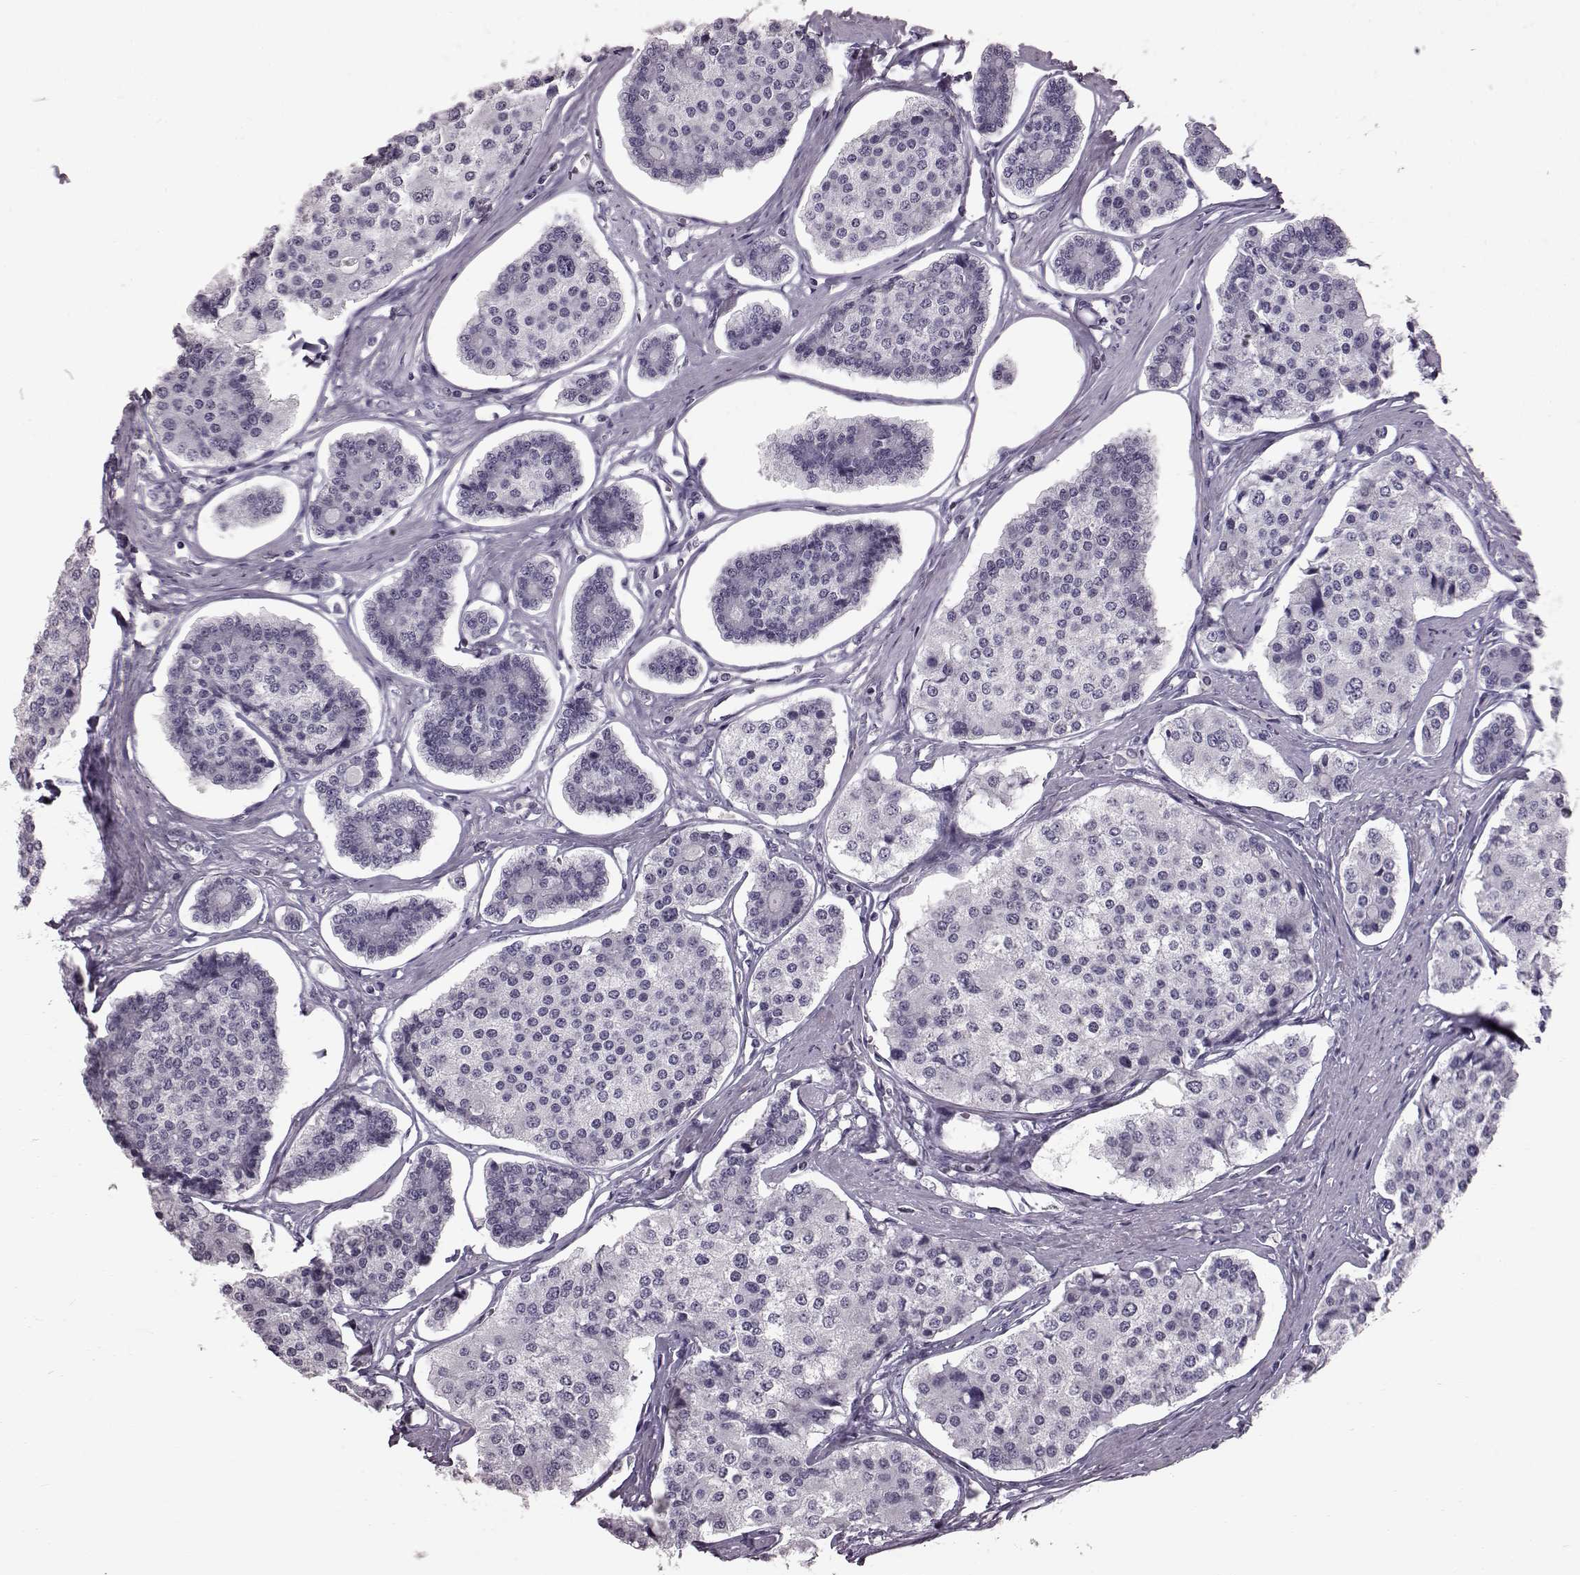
{"staining": {"intensity": "negative", "quantity": "none", "location": "none"}, "tissue": "carcinoid", "cell_type": "Tumor cells", "image_type": "cancer", "snomed": [{"axis": "morphology", "description": "Carcinoid, malignant, NOS"}, {"axis": "topography", "description": "Small intestine"}], "caption": "IHC photomicrograph of malignant carcinoid stained for a protein (brown), which reveals no positivity in tumor cells.", "gene": "FUT4", "patient": {"sex": "female", "age": 65}}